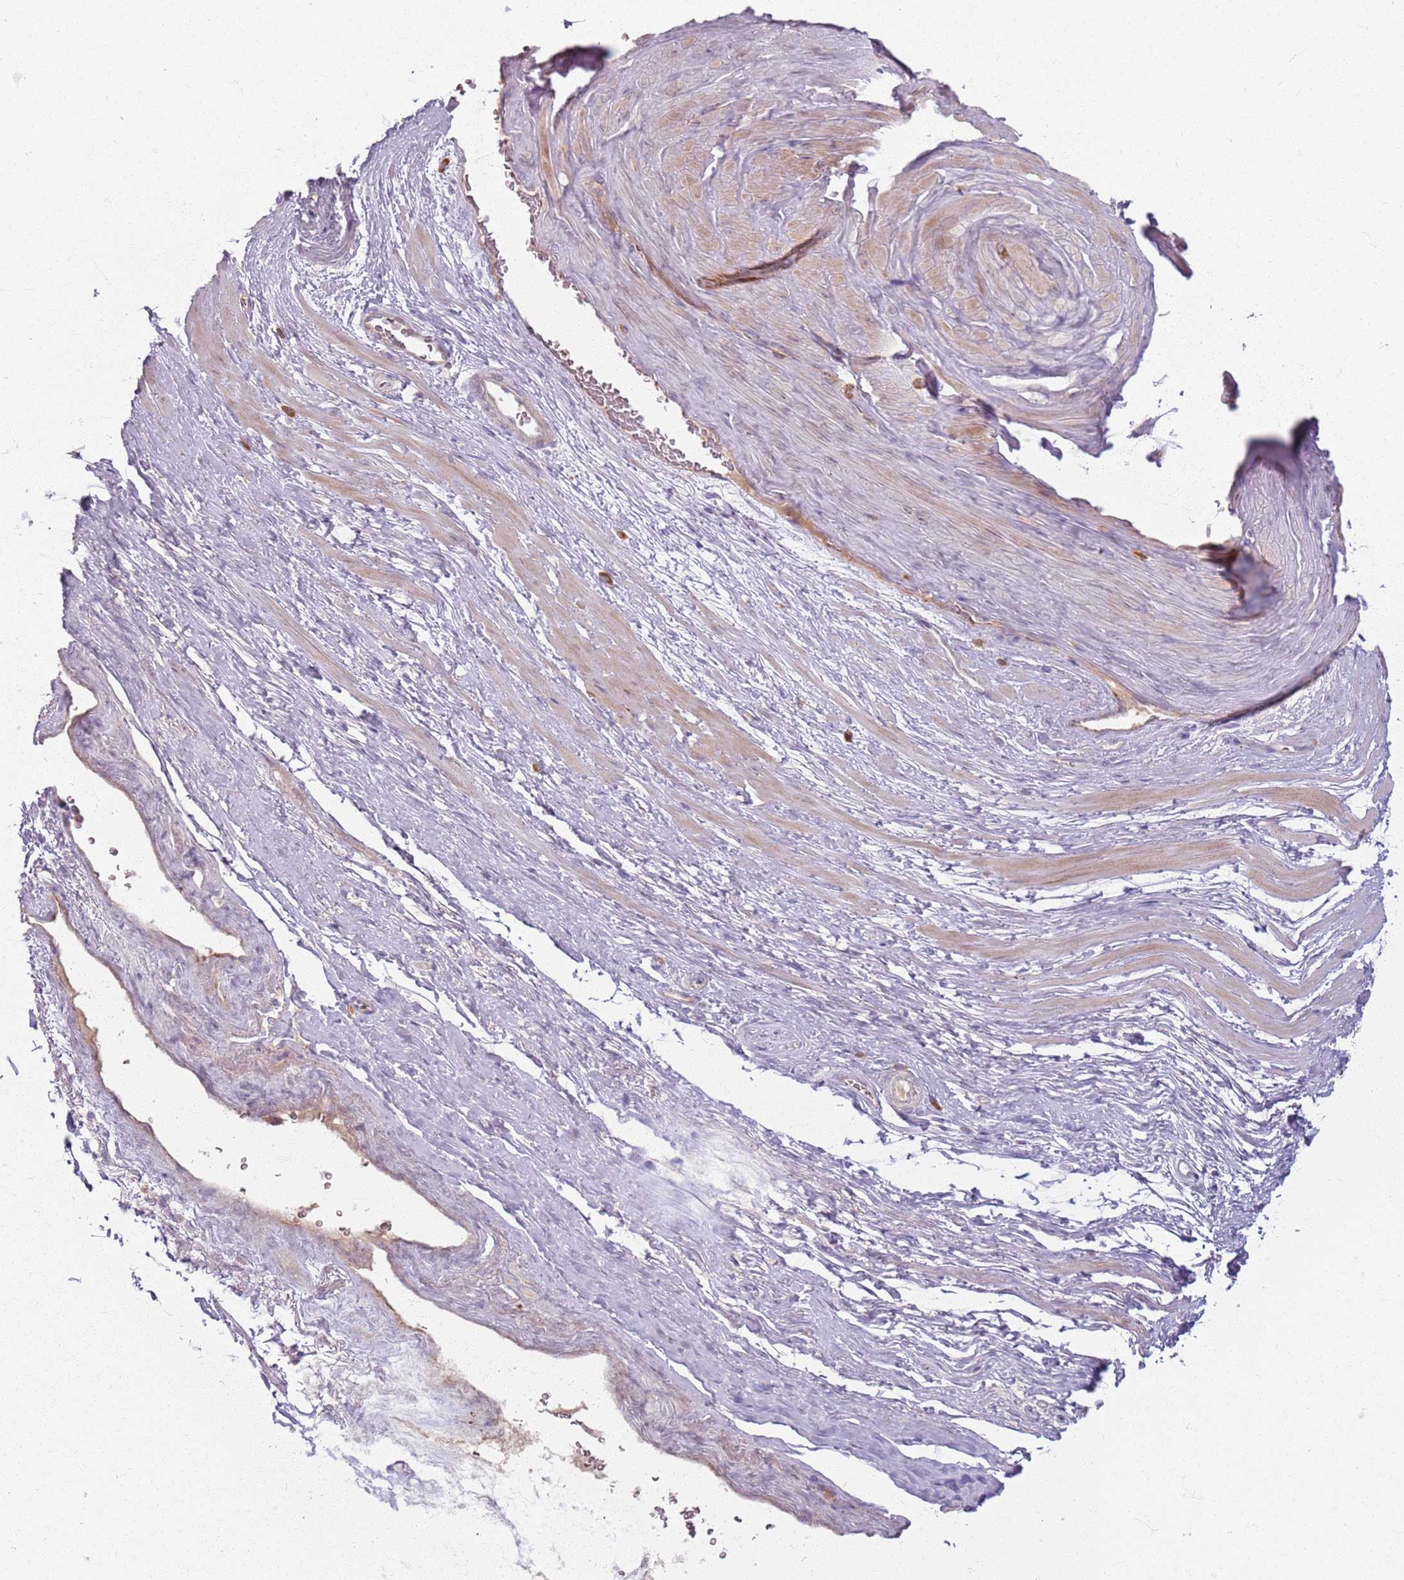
{"staining": {"intensity": "negative", "quantity": "none", "location": "none"}, "tissue": "adipose tissue", "cell_type": "Adipocytes", "image_type": "normal", "snomed": [{"axis": "morphology", "description": "Normal tissue, NOS"}, {"axis": "morphology", "description": "Adenocarcinoma, Low grade"}, {"axis": "topography", "description": "Prostate"}, {"axis": "topography", "description": "Peripheral nerve tissue"}], "caption": "Adipocytes show no significant protein staining in unremarkable adipose tissue.", "gene": "ZDHHC2", "patient": {"sex": "male", "age": 63}}